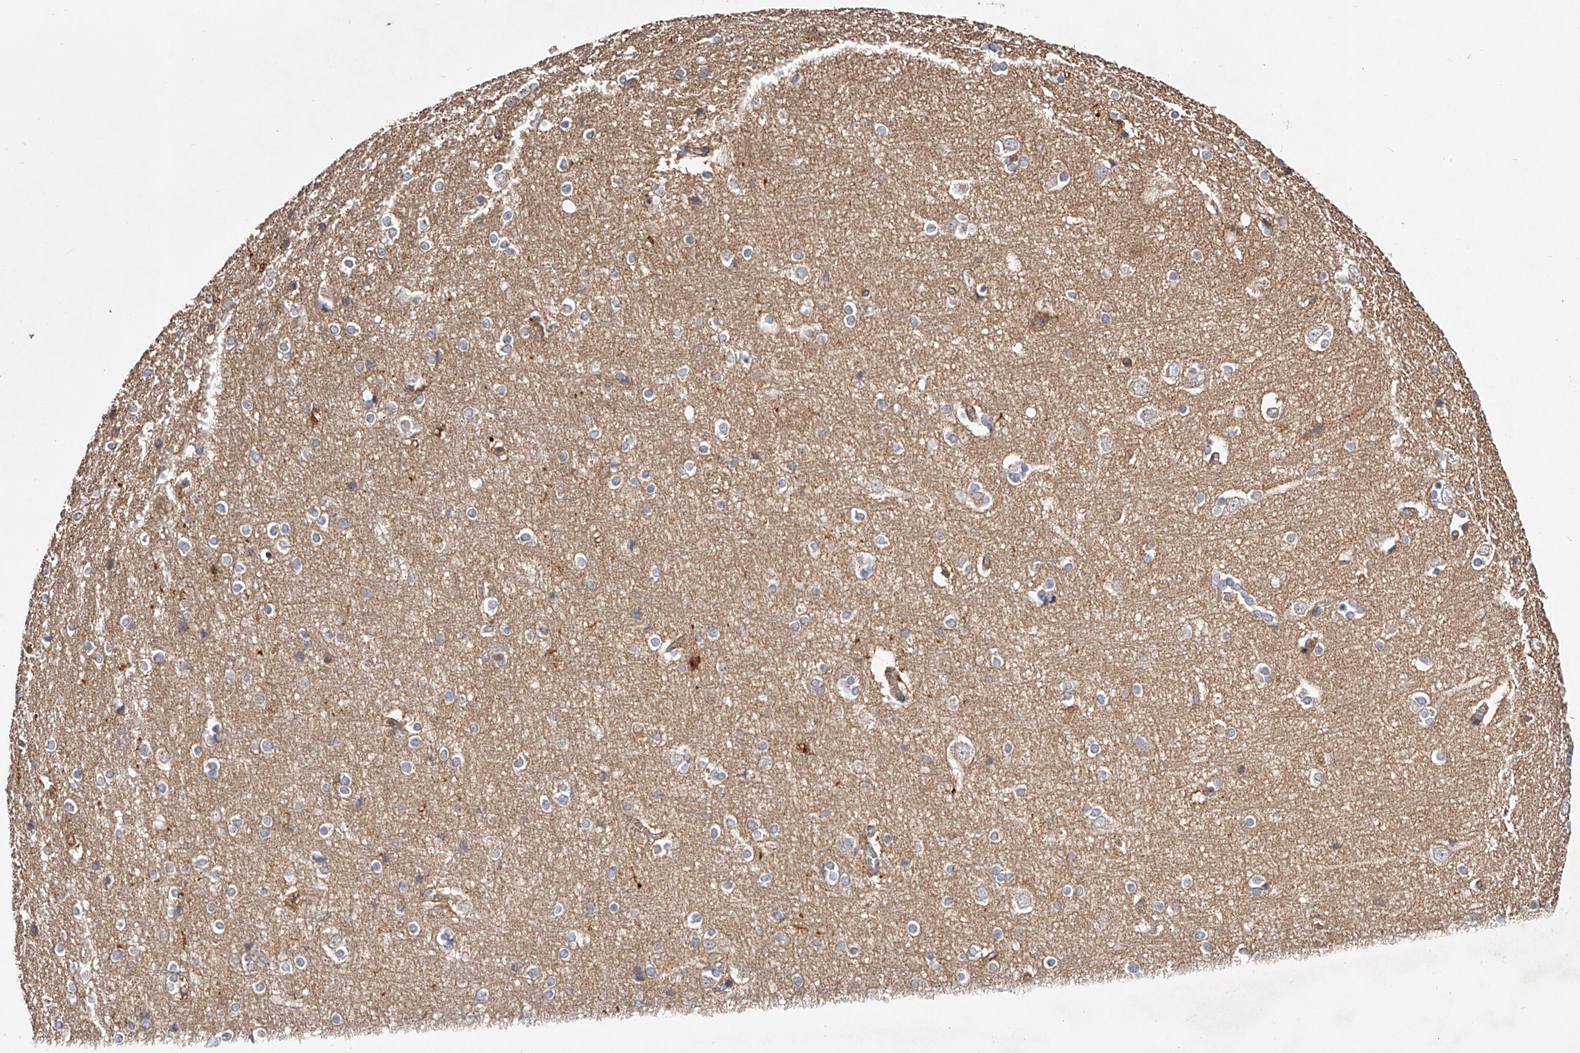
{"staining": {"intensity": "weak", "quantity": ">75%", "location": "cytoplasmic/membranous"}, "tissue": "cerebral cortex", "cell_type": "Endothelial cells", "image_type": "normal", "snomed": [{"axis": "morphology", "description": "Normal tissue, NOS"}, {"axis": "topography", "description": "Cerebral cortex"}], "caption": "About >75% of endothelial cells in unremarkable human cerebral cortex demonstrate weak cytoplasmic/membranous protein positivity as visualized by brown immunohistochemical staining.", "gene": "USP21", "patient": {"sex": "male", "age": 54}}